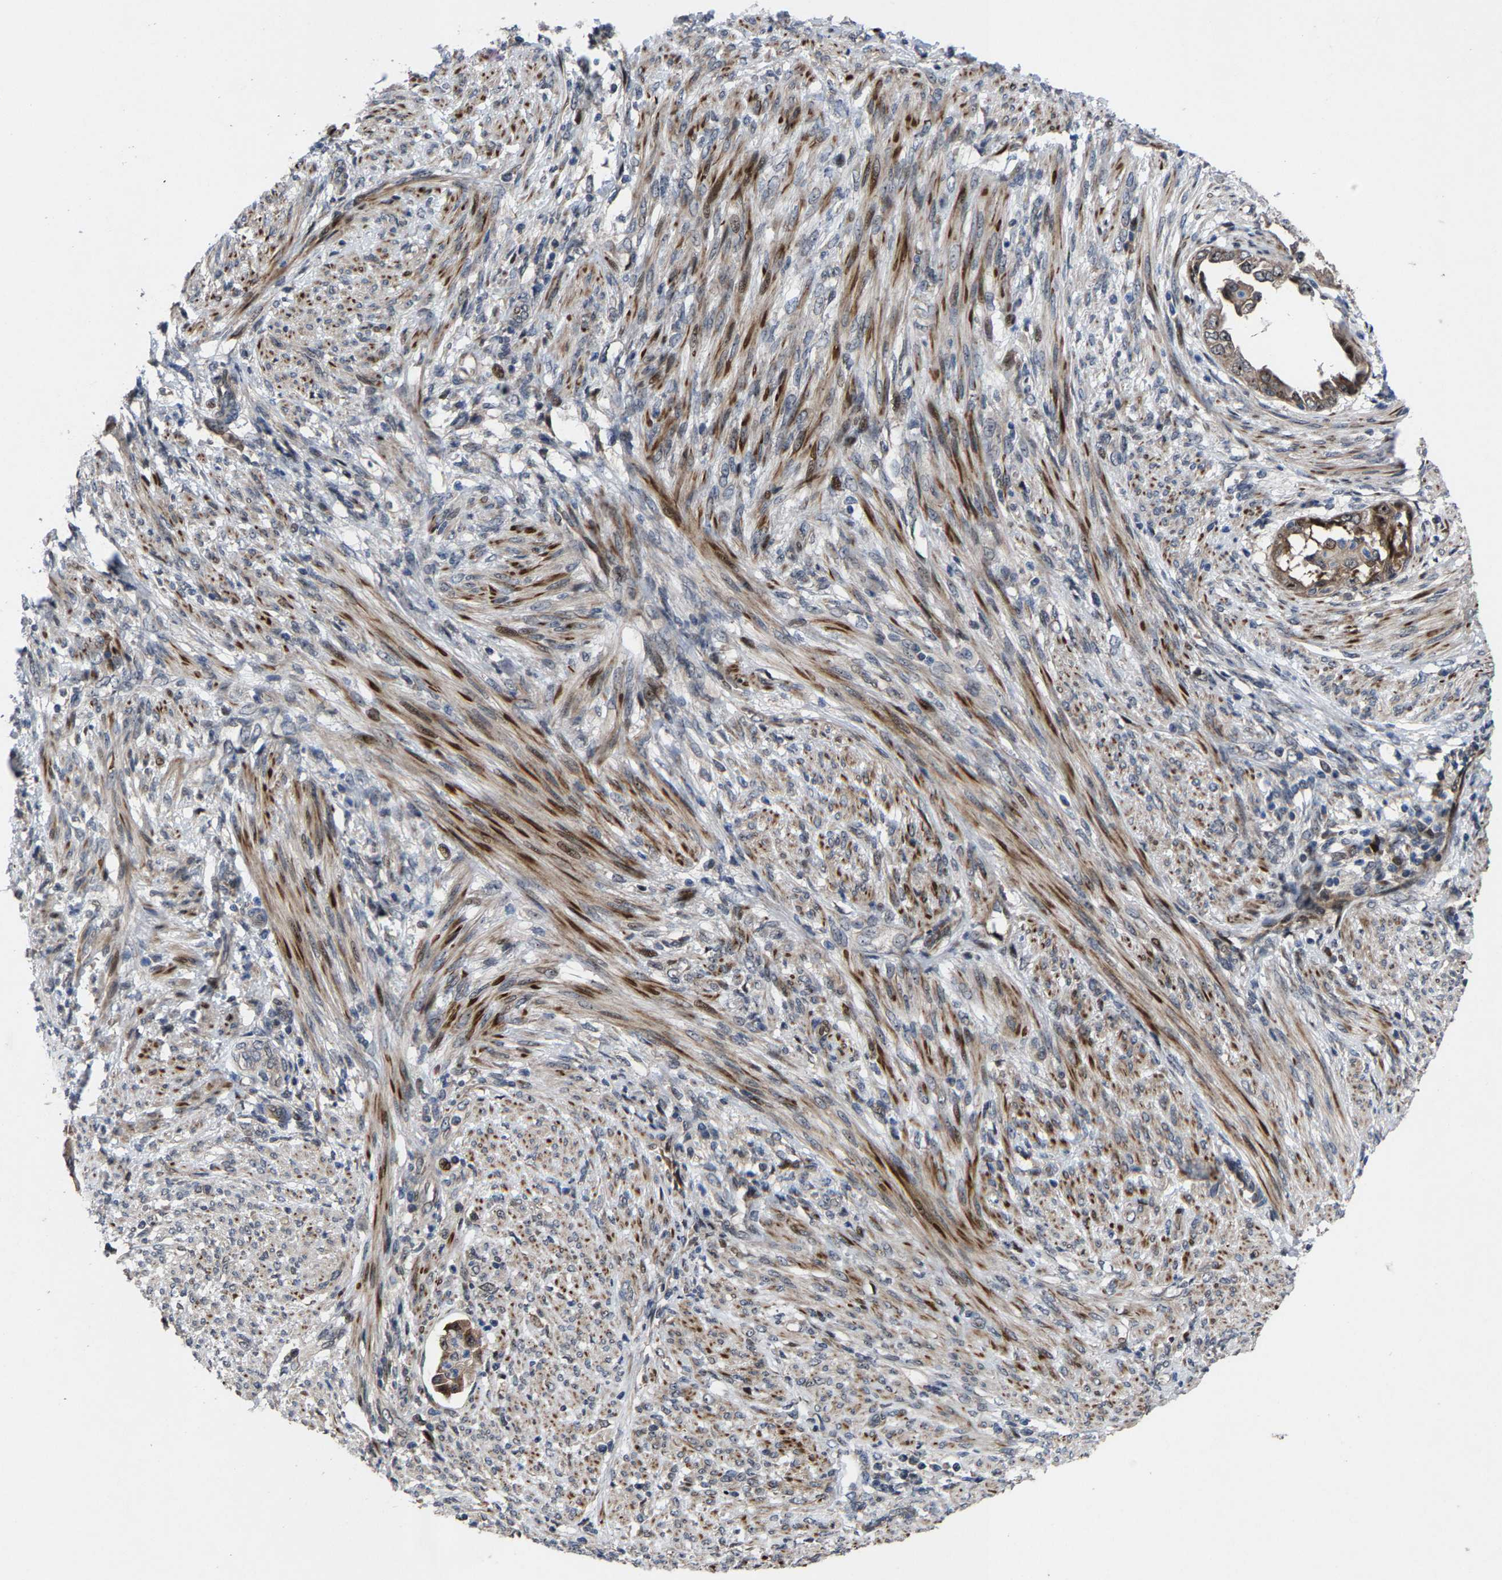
{"staining": {"intensity": "weak", "quantity": ">75%", "location": "cytoplasmic/membranous"}, "tissue": "endometrial cancer", "cell_type": "Tumor cells", "image_type": "cancer", "snomed": [{"axis": "morphology", "description": "Adenocarcinoma, NOS"}, {"axis": "topography", "description": "Endometrium"}], "caption": "A brown stain shows weak cytoplasmic/membranous positivity of a protein in human endometrial adenocarcinoma tumor cells.", "gene": "HAUS6", "patient": {"sex": "female", "age": 85}}